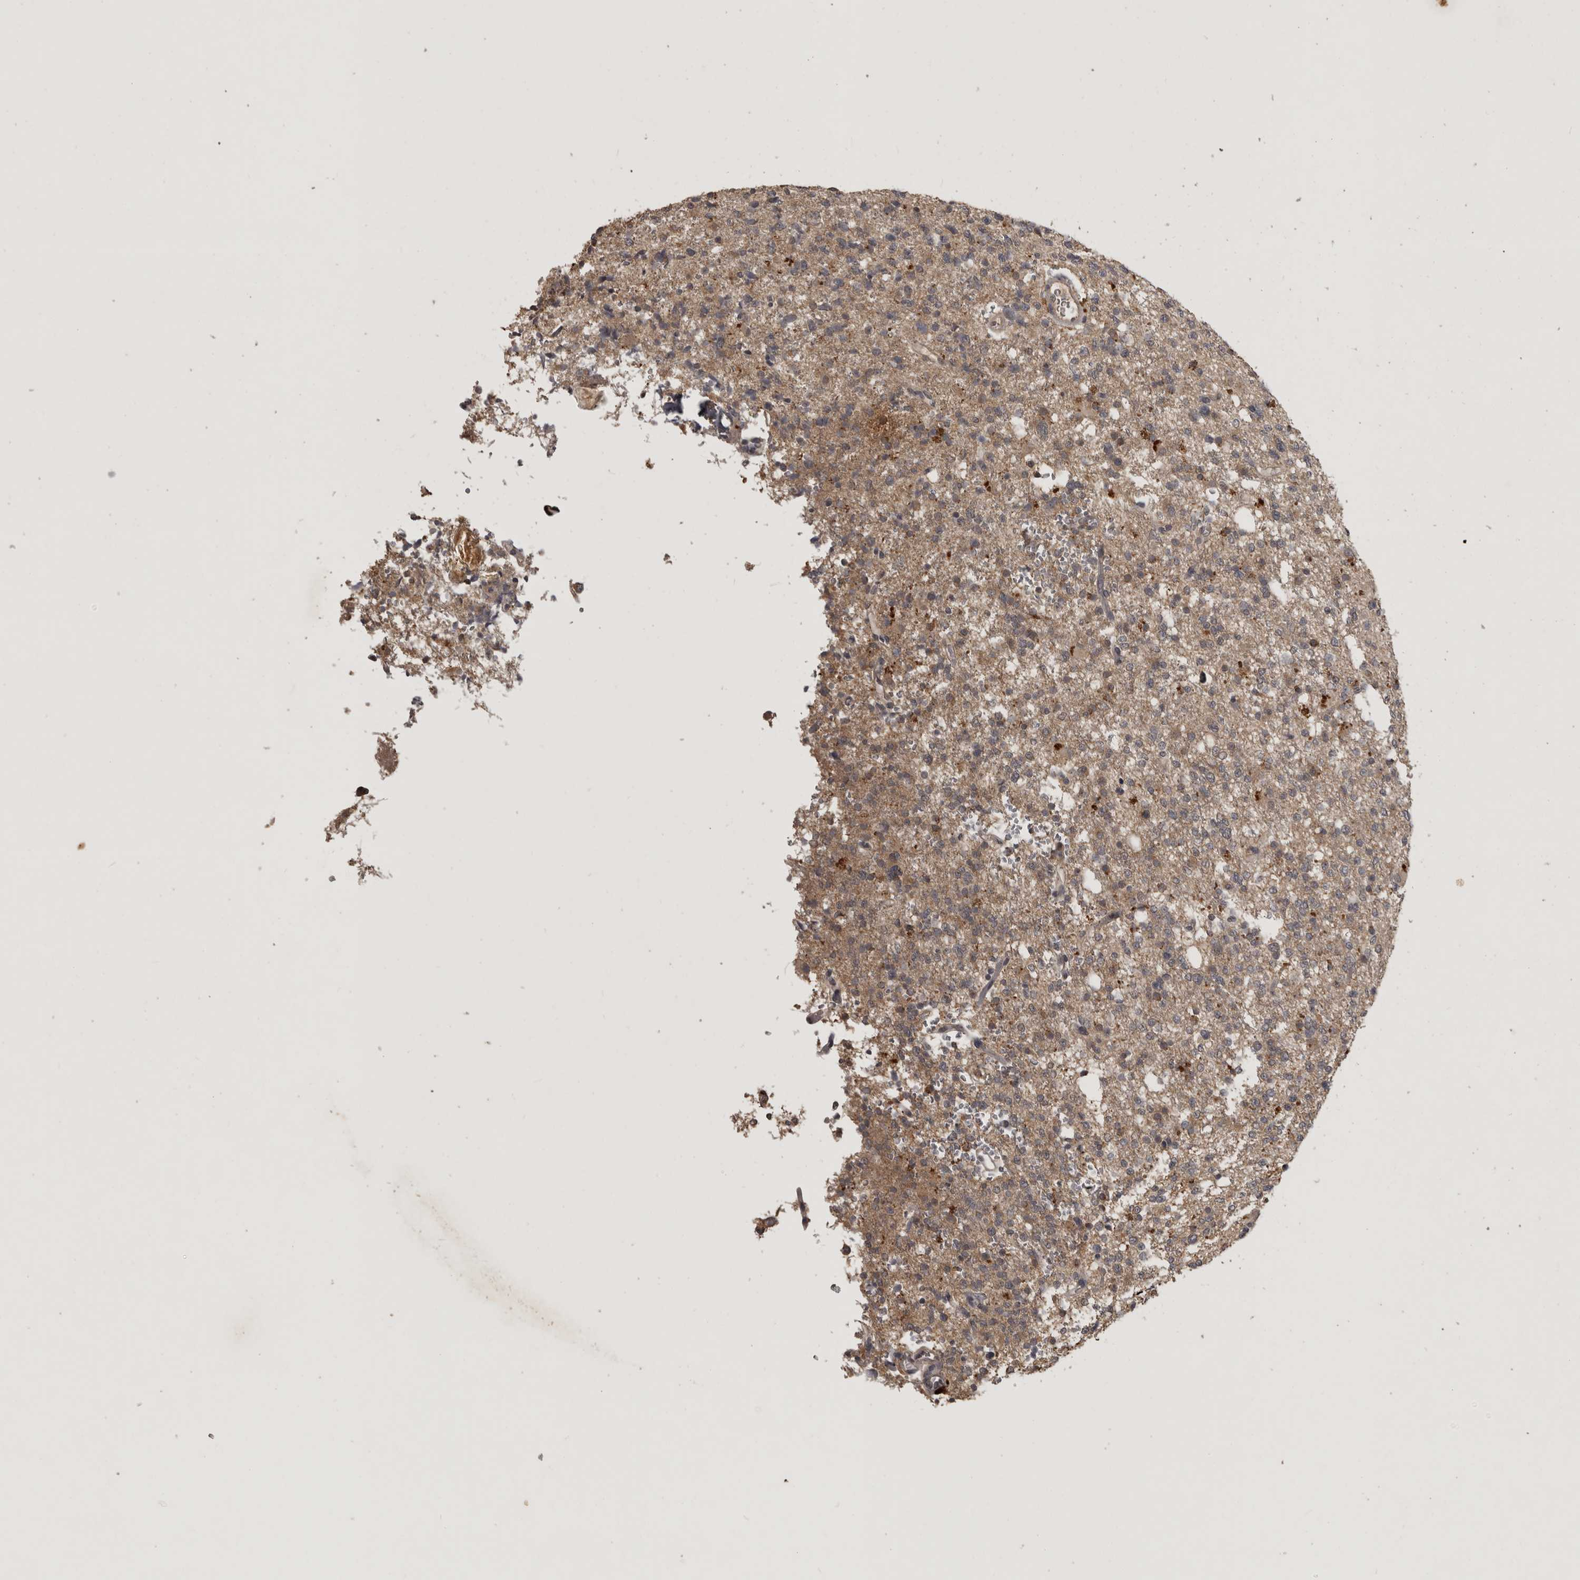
{"staining": {"intensity": "weak", "quantity": ">75%", "location": "cytoplasmic/membranous"}, "tissue": "glioma", "cell_type": "Tumor cells", "image_type": "cancer", "snomed": [{"axis": "morphology", "description": "Glioma, malignant, High grade"}, {"axis": "topography", "description": "Brain"}], "caption": "Tumor cells display low levels of weak cytoplasmic/membranous positivity in approximately >75% of cells in human malignant glioma (high-grade).", "gene": "ADAMTS4", "patient": {"sex": "female", "age": 62}}